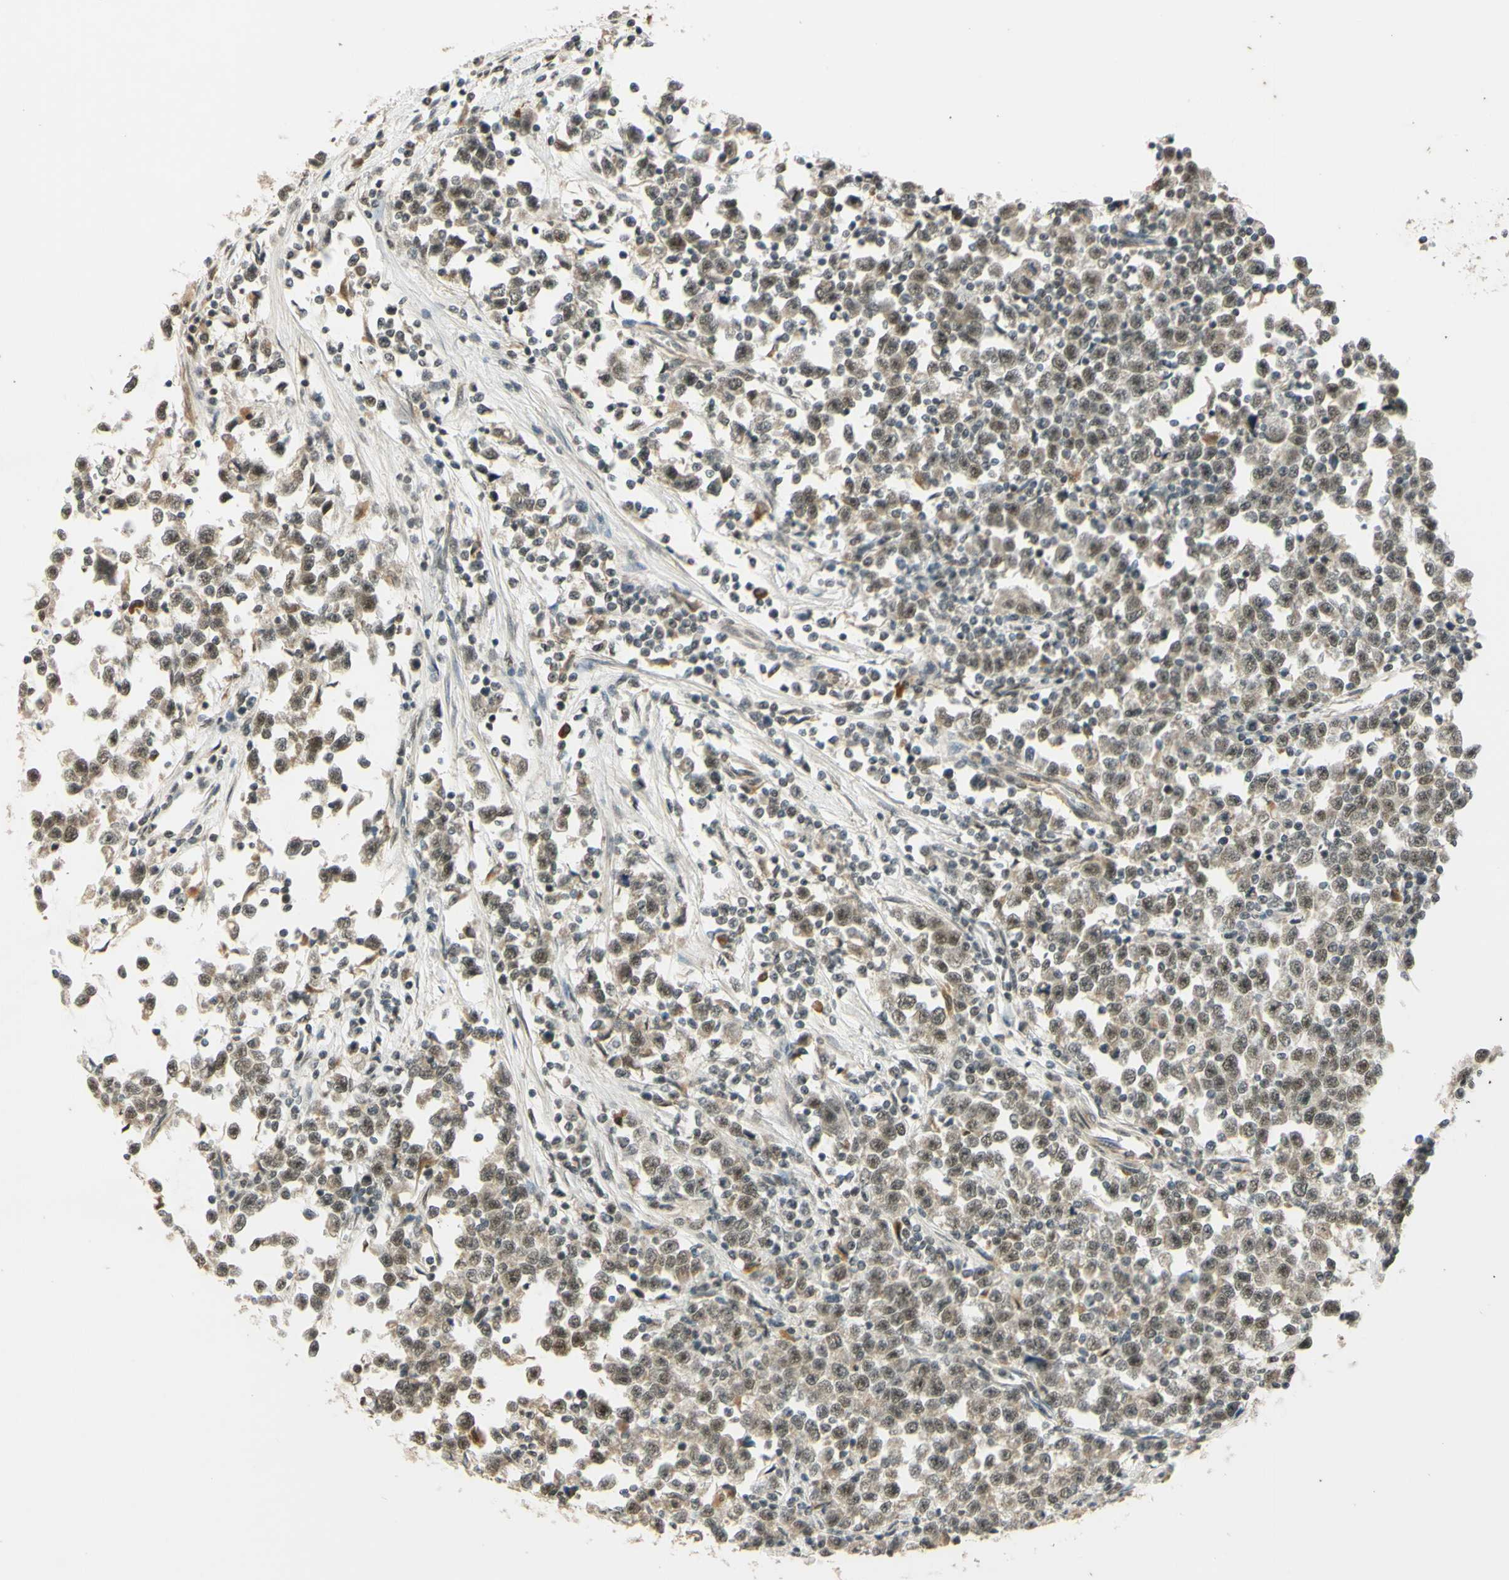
{"staining": {"intensity": "weak", "quantity": ">75%", "location": "nuclear"}, "tissue": "testis cancer", "cell_type": "Tumor cells", "image_type": "cancer", "snomed": [{"axis": "morphology", "description": "Seminoma, NOS"}, {"axis": "topography", "description": "Testis"}], "caption": "Immunohistochemical staining of human testis seminoma reveals weak nuclear protein positivity in approximately >75% of tumor cells.", "gene": "SMARCB1", "patient": {"sex": "male", "age": 43}}